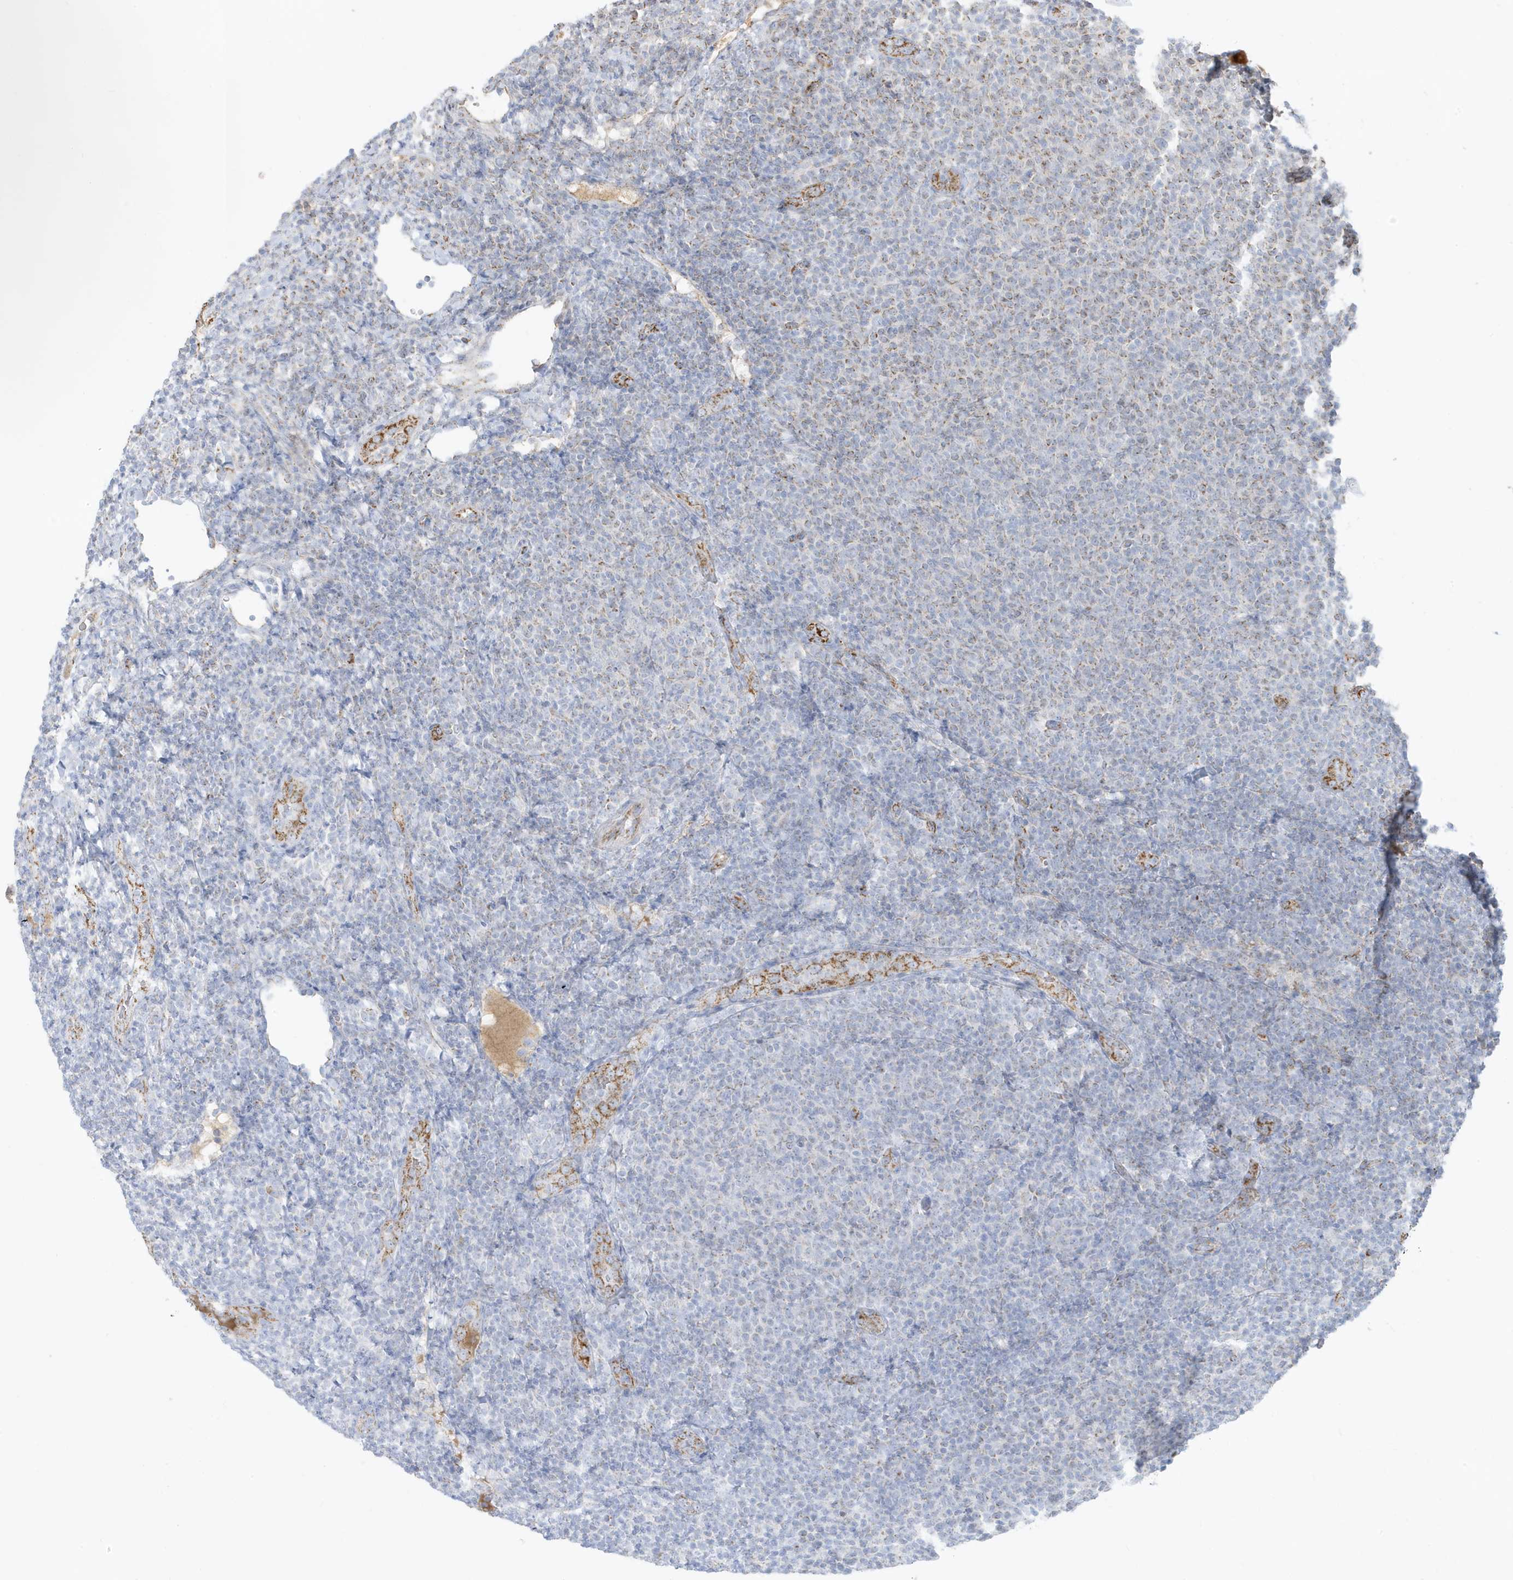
{"staining": {"intensity": "negative", "quantity": "none", "location": "none"}, "tissue": "lymphoma", "cell_type": "Tumor cells", "image_type": "cancer", "snomed": [{"axis": "morphology", "description": "Malignant lymphoma, non-Hodgkin's type, Low grade"}, {"axis": "topography", "description": "Lymph node"}], "caption": "Lymphoma stained for a protein using IHC demonstrates no expression tumor cells.", "gene": "IFT57", "patient": {"sex": "male", "age": 66}}